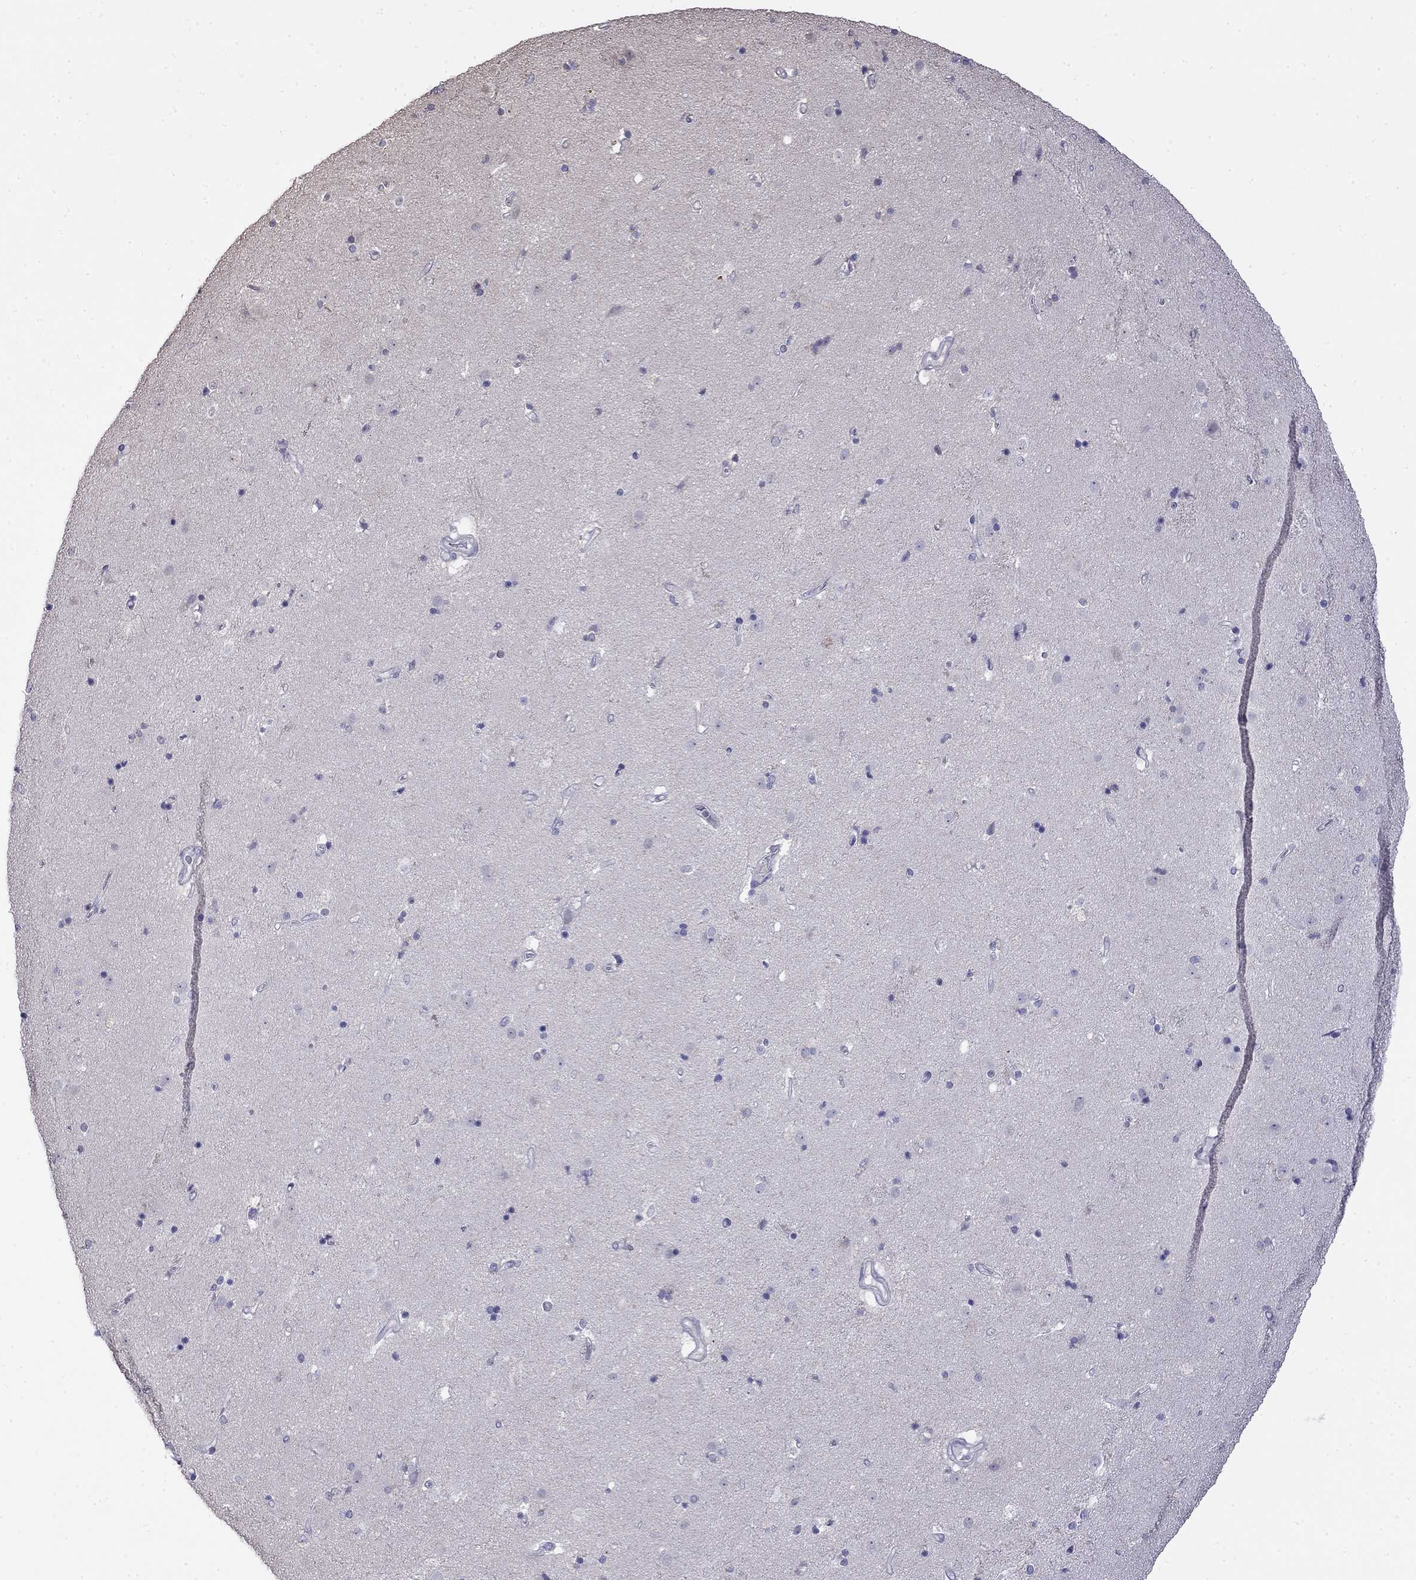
{"staining": {"intensity": "negative", "quantity": "none", "location": "none"}, "tissue": "caudate", "cell_type": "Glial cells", "image_type": "normal", "snomed": [{"axis": "morphology", "description": "Normal tissue, NOS"}, {"axis": "topography", "description": "Lateral ventricle wall"}], "caption": "A high-resolution image shows IHC staining of unremarkable caudate, which reveals no significant positivity in glial cells. (Immunohistochemistry, brightfield microscopy, high magnification).", "gene": "GUCA1B", "patient": {"sex": "male", "age": 54}}